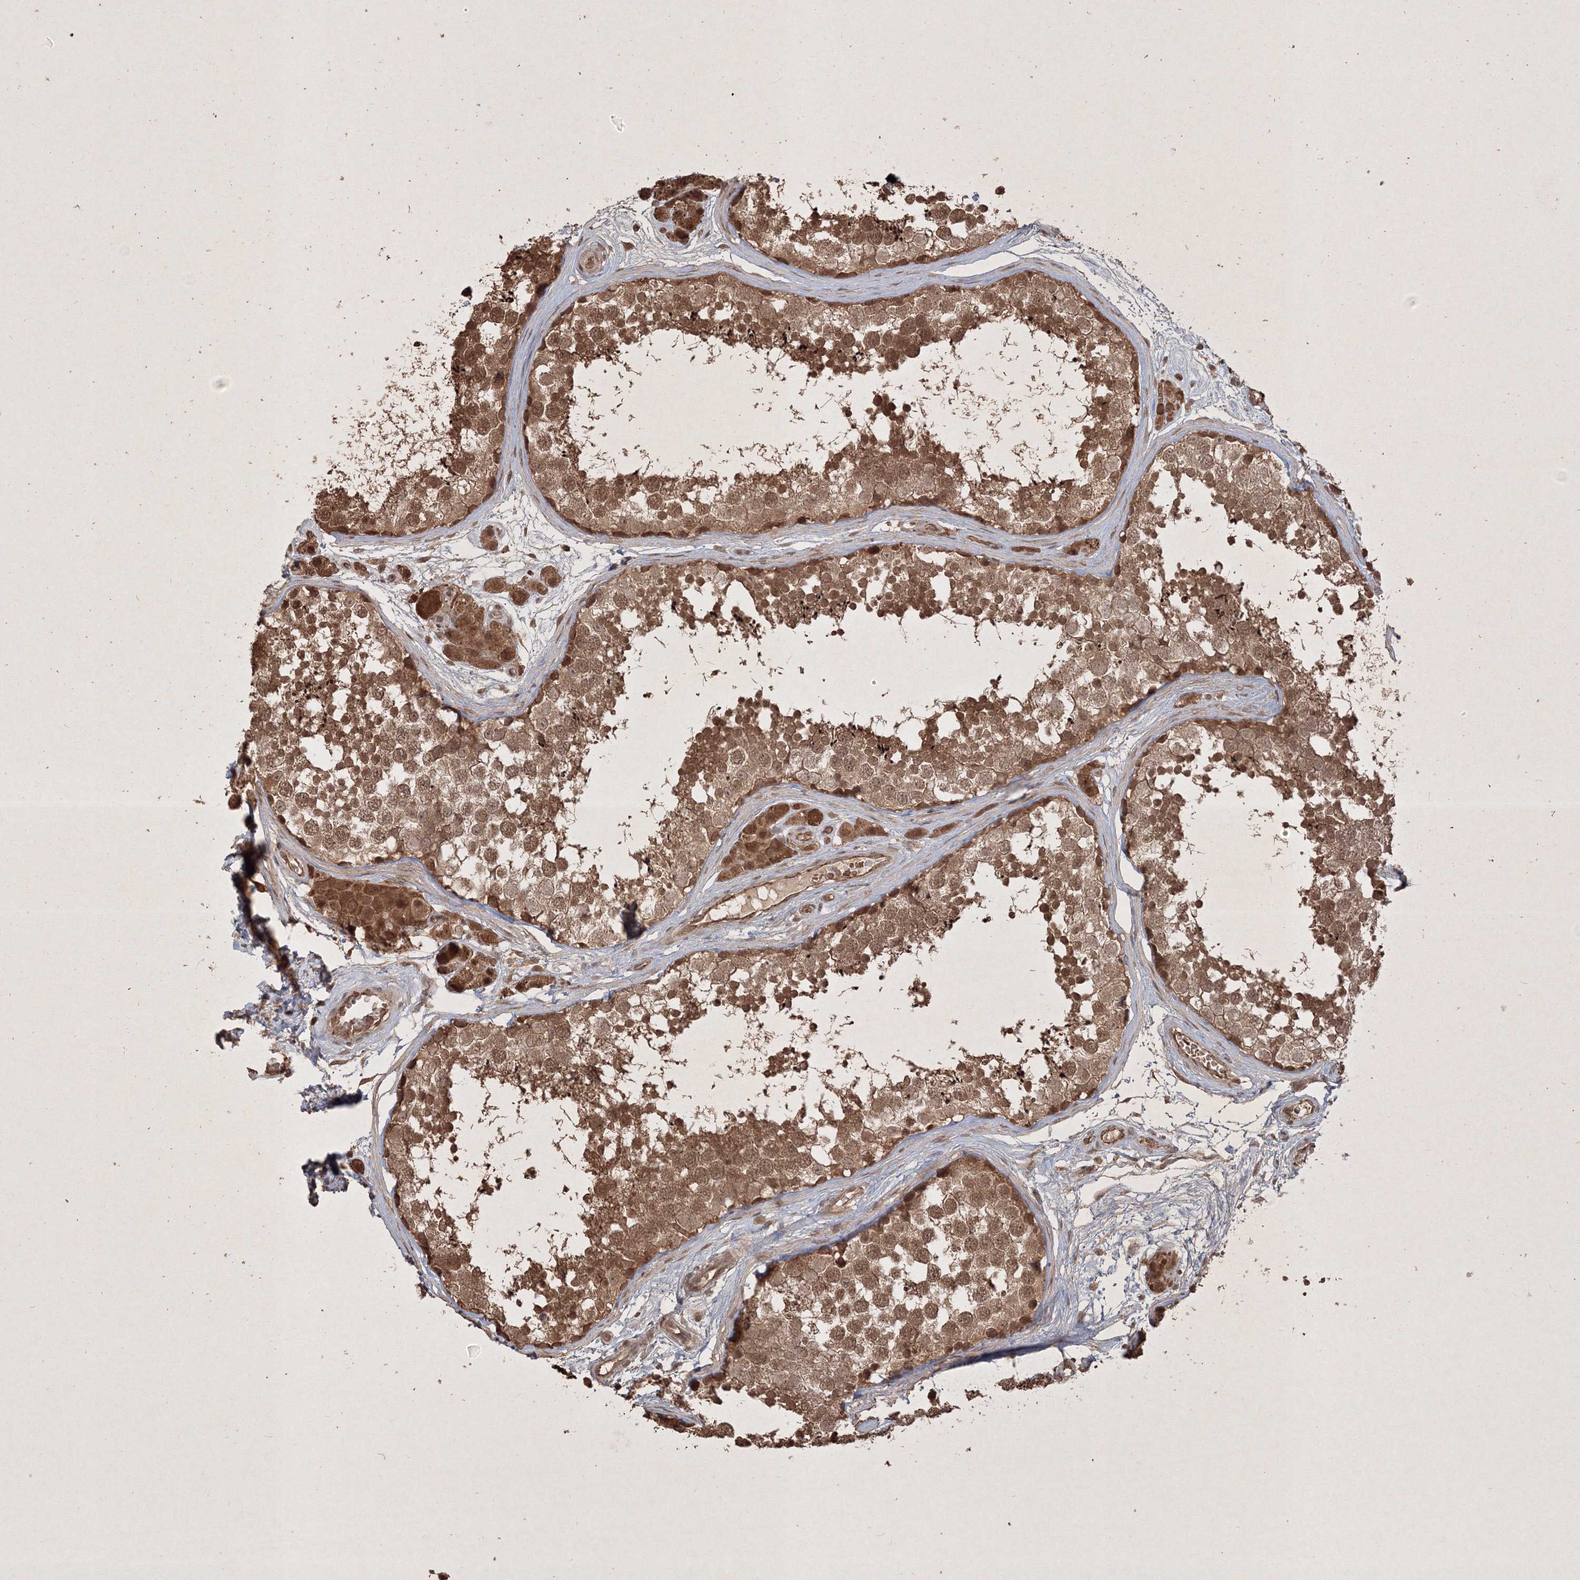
{"staining": {"intensity": "moderate", "quantity": ">75%", "location": "cytoplasmic/membranous,nuclear"}, "tissue": "testis", "cell_type": "Cells in seminiferous ducts", "image_type": "normal", "snomed": [{"axis": "morphology", "description": "Normal tissue, NOS"}, {"axis": "topography", "description": "Testis"}], "caption": "Testis stained for a protein displays moderate cytoplasmic/membranous,nuclear positivity in cells in seminiferous ducts.", "gene": "PELI3", "patient": {"sex": "male", "age": 56}}